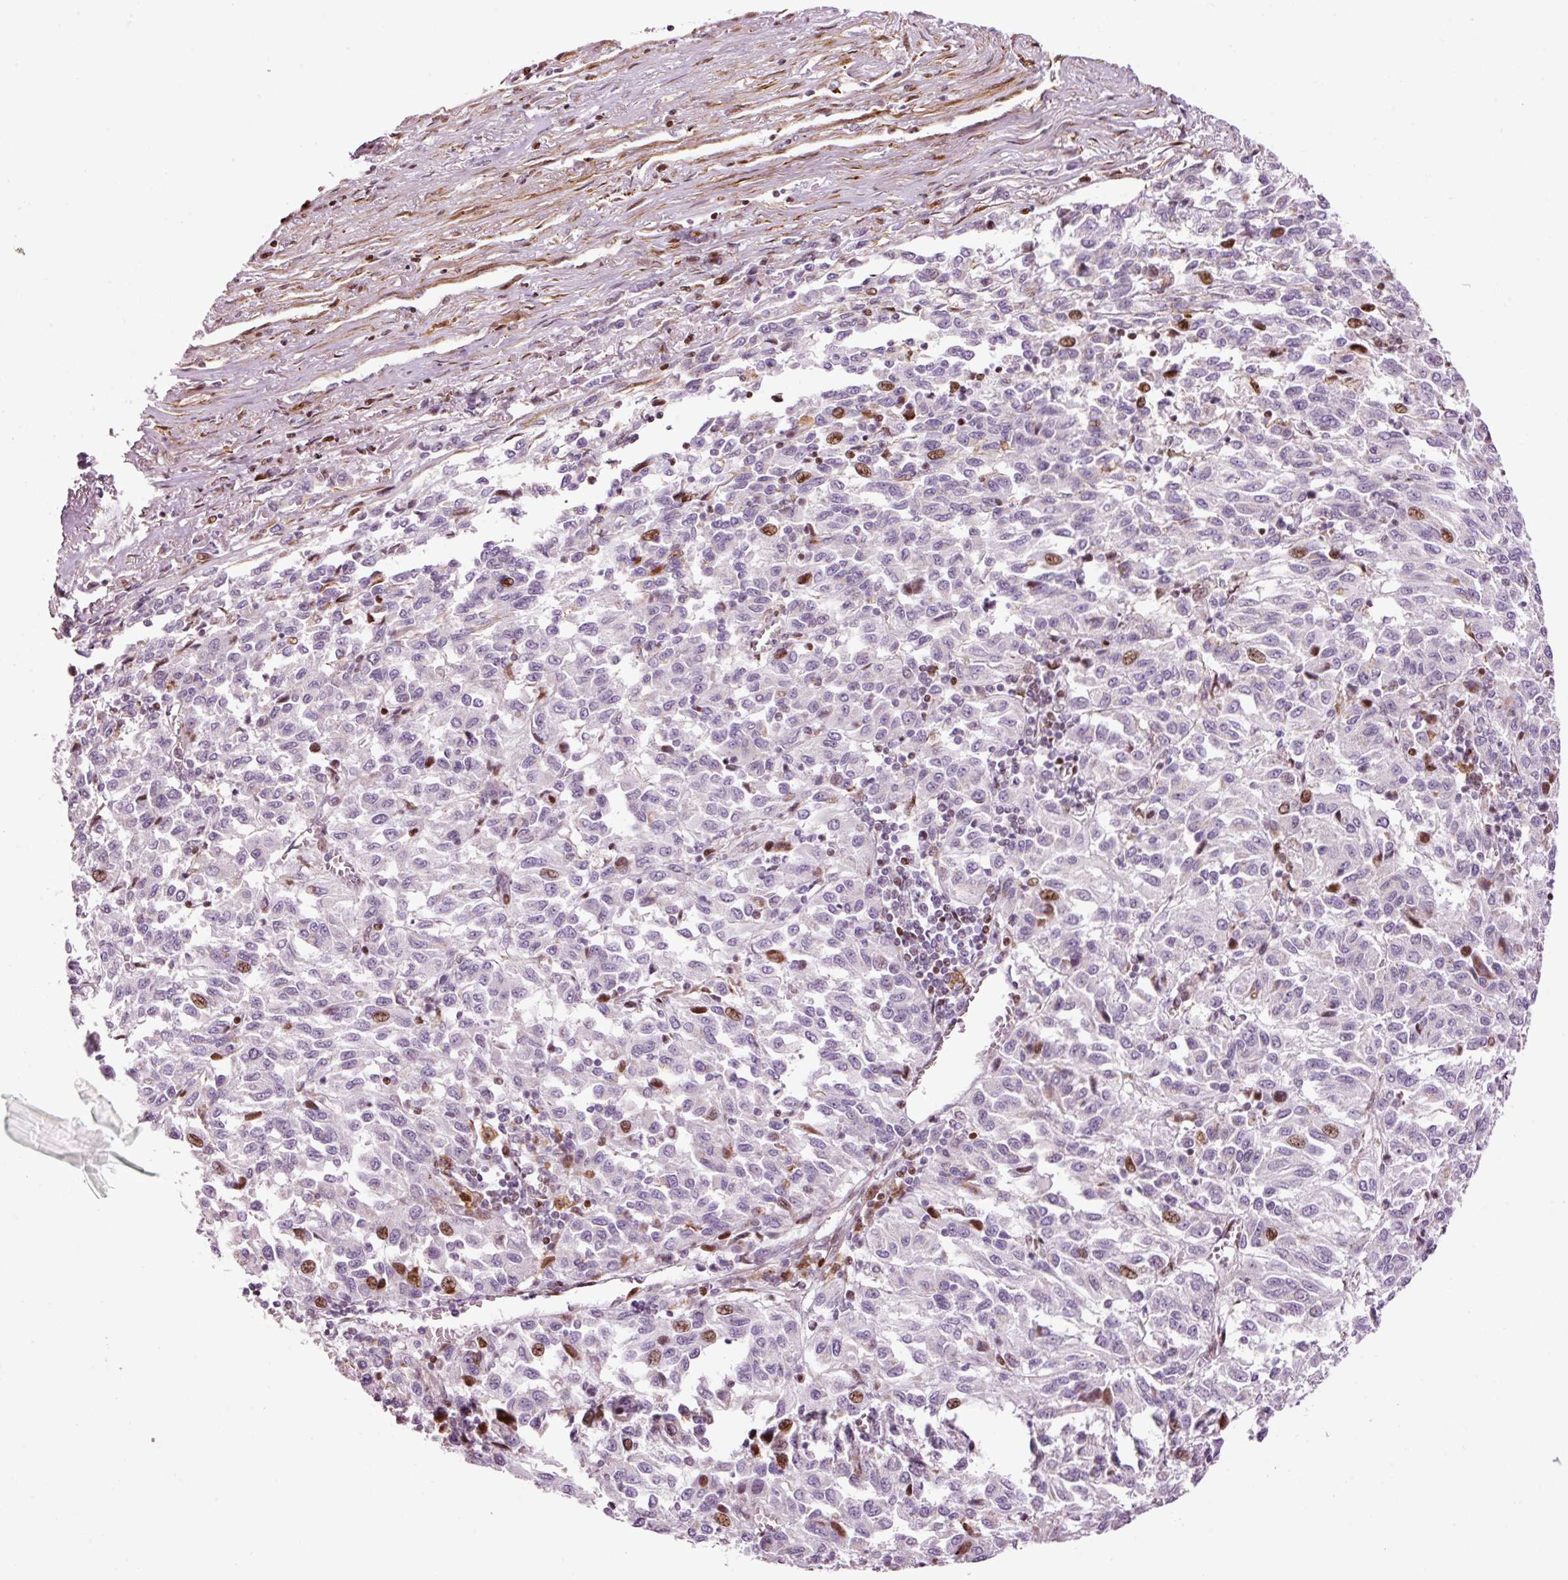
{"staining": {"intensity": "moderate", "quantity": "<25%", "location": "cytoplasmic/membranous,nuclear"}, "tissue": "melanoma", "cell_type": "Tumor cells", "image_type": "cancer", "snomed": [{"axis": "morphology", "description": "Malignant melanoma, Metastatic site"}, {"axis": "topography", "description": "Lung"}], "caption": "A micrograph of melanoma stained for a protein shows moderate cytoplasmic/membranous and nuclear brown staining in tumor cells.", "gene": "ANKRD20A1", "patient": {"sex": "male", "age": 64}}